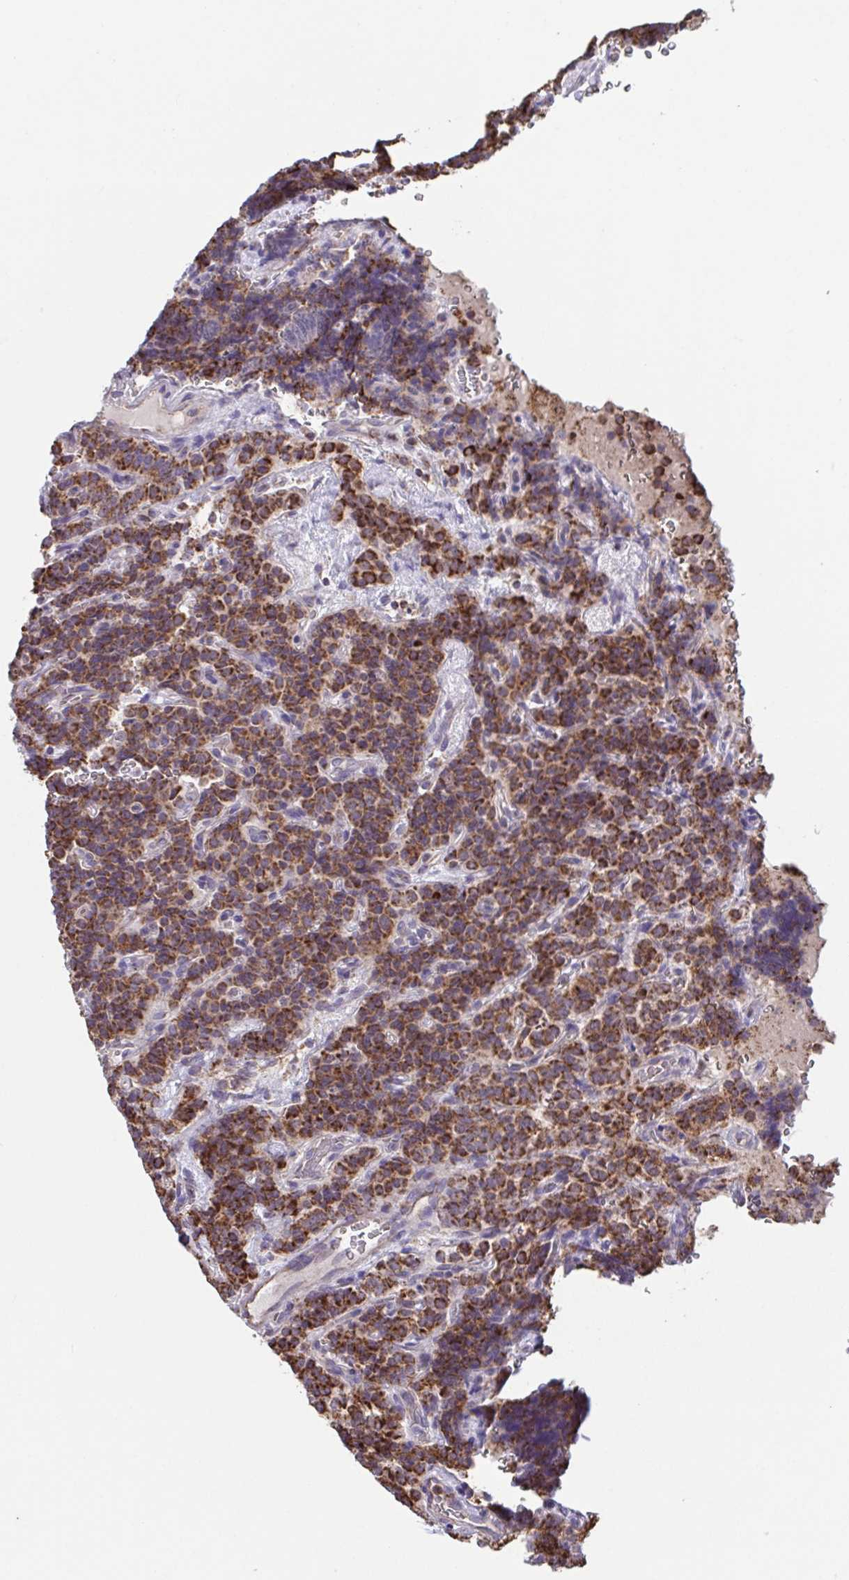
{"staining": {"intensity": "strong", "quantity": ">75%", "location": "cytoplasmic/membranous"}, "tissue": "carcinoid", "cell_type": "Tumor cells", "image_type": "cancer", "snomed": [{"axis": "morphology", "description": "Carcinoid, malignant, NOS"}, {"axis": "topography", "description": "Pancreas"}], "caption": "This is a photomicrograph of immunohistochemistry staining of malignant carcinoid, which shows strong positivity in the cytoplasmic/membranous of tumor cells.", "gene": "DIP2B", "patient": {"sex": "male", "age": 36}}